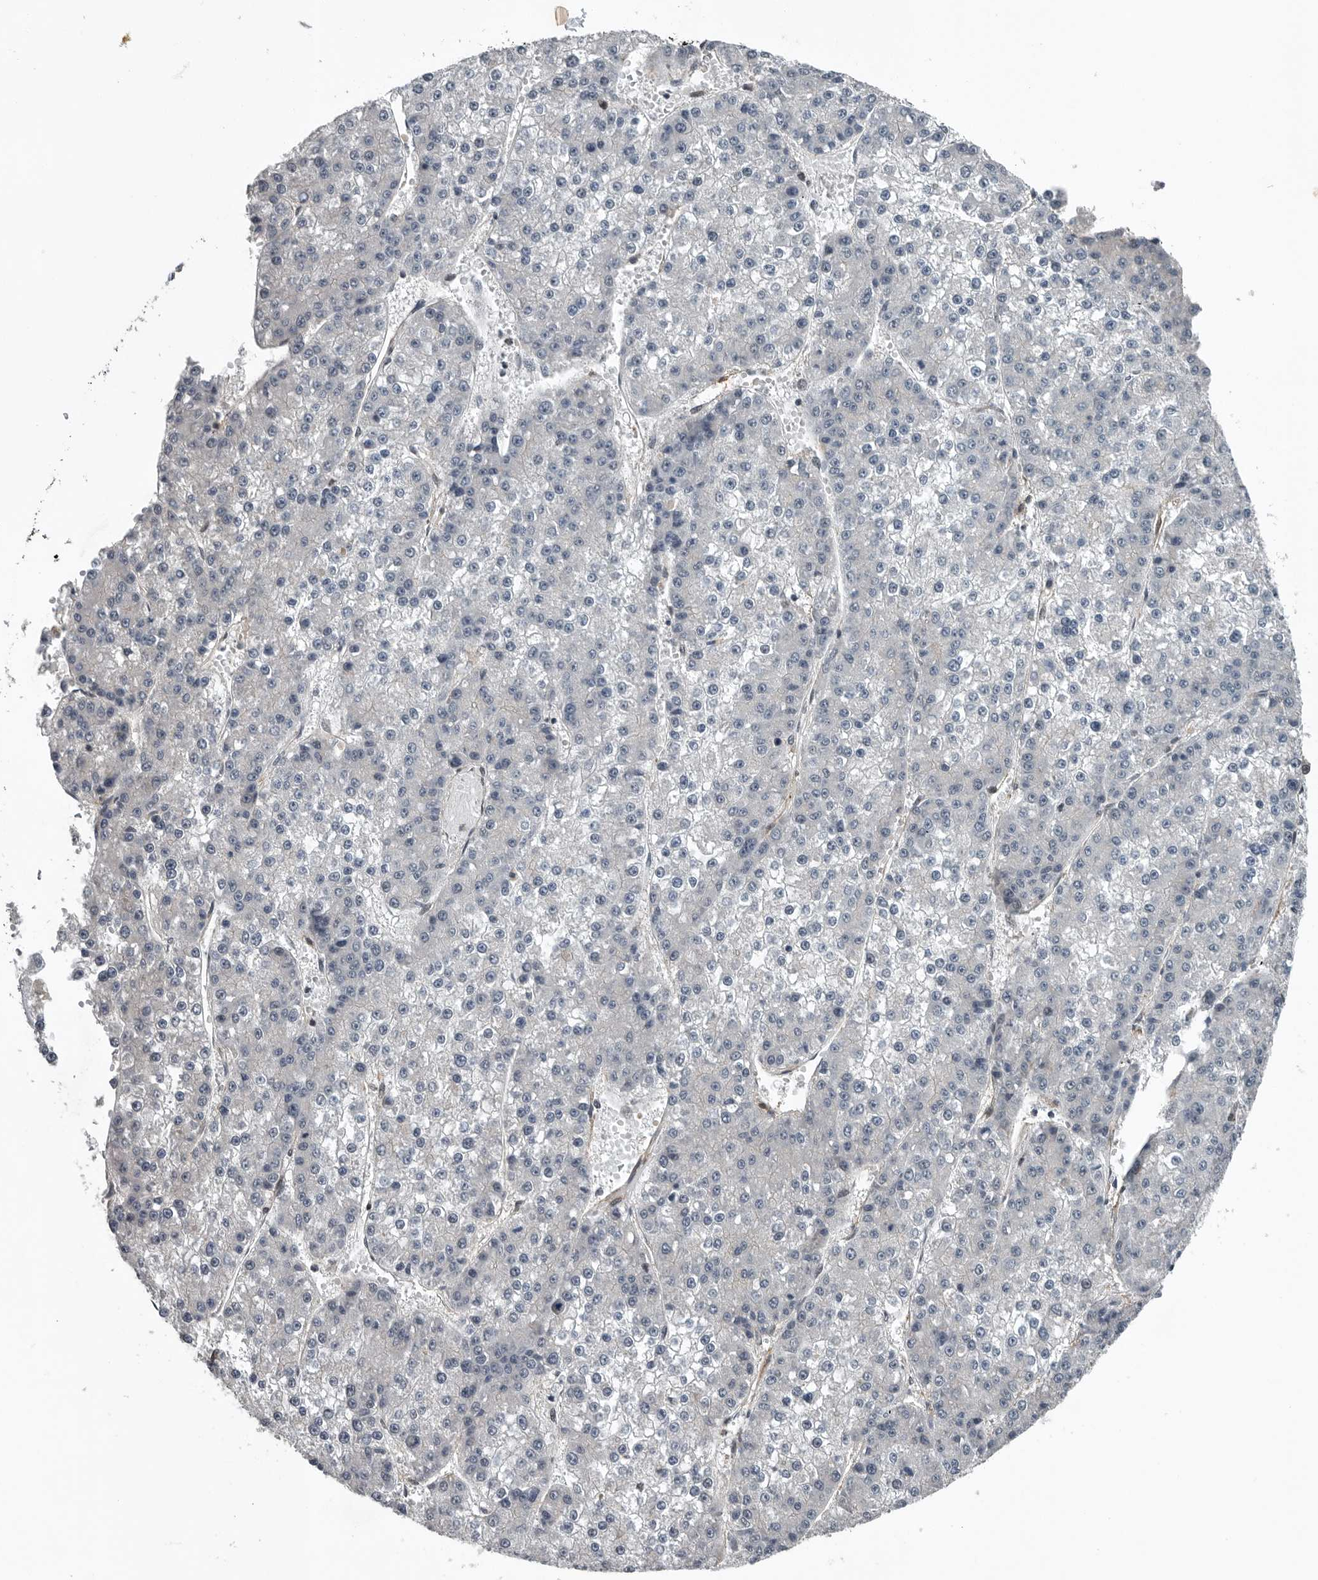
{"staining": {"intensity": "negative", "quantity": "none", "location": "none"}, "tissue": "liver cancer", "cell_type": "Tumor cells", "image_type": "cancer", "snomed": [{"axis": "morphology", "description": "Carcinoma, Hepatocellular, NOS"}, {"axis": "topography", "description": "Liver"}], "caption": "Image shows no significant protein positivity in tumor cells of liver cancer (hepatocellular carcinoma). The staining is performed using DAB brown chromogen with nuclei counter-stained in using hematoxylin.", "gene": "SENP7", "patient": {"sex": "female", "age": 73}}